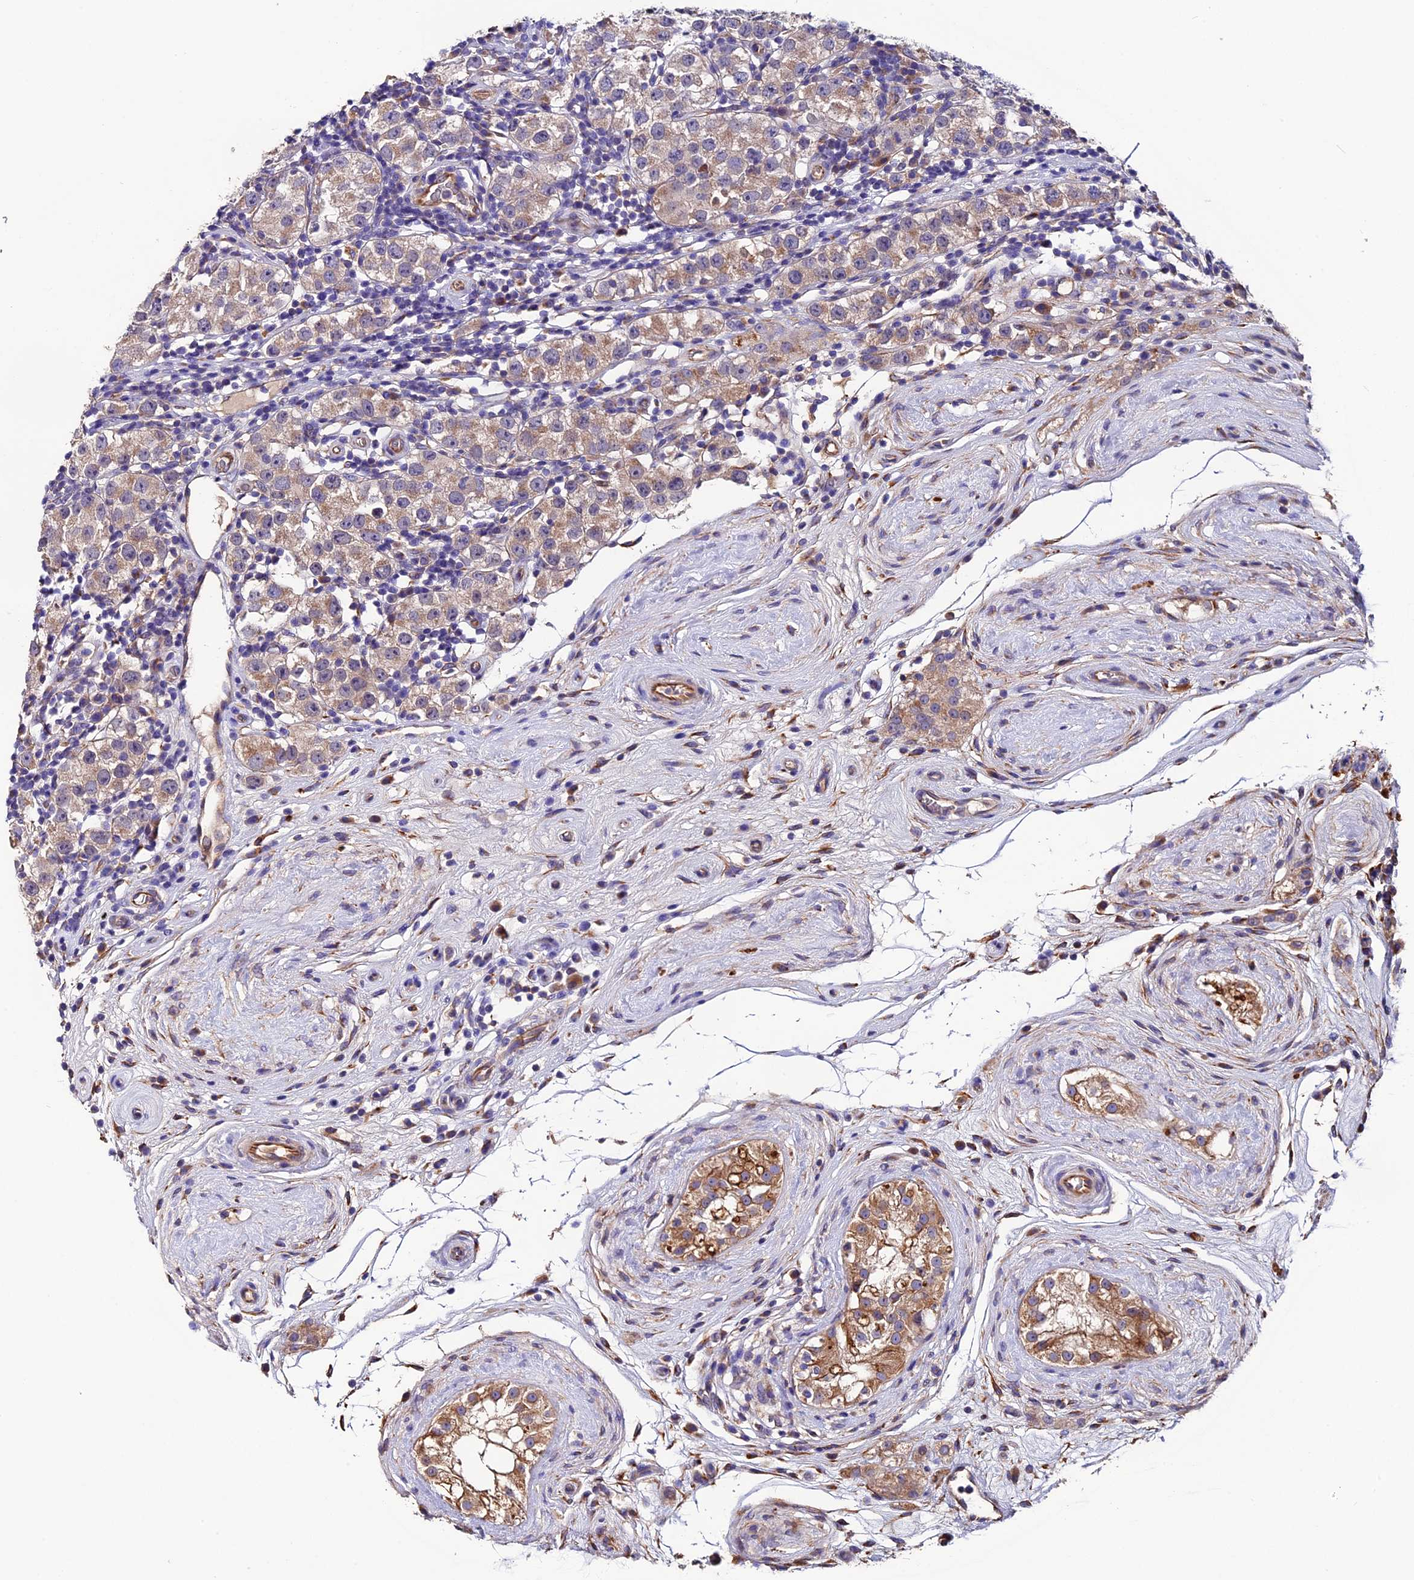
{"staining": {"intensity": "weak", "quantity": "<25%", "location": "cytoplasmic/membranous"}, "tissue": "testis cancer", "cell_type": "Tumor cells", "image_type": "cancer", "snomed": [{"axis": "morphology", "description": "Seminoma, NOS"}, {"axis": "topography", "description": "Testis"}], "caption": "Tumor cells show no significant staining in testis cancer.", "gene": "CLN5", "patient": {"sex": "male", "age": 34}}